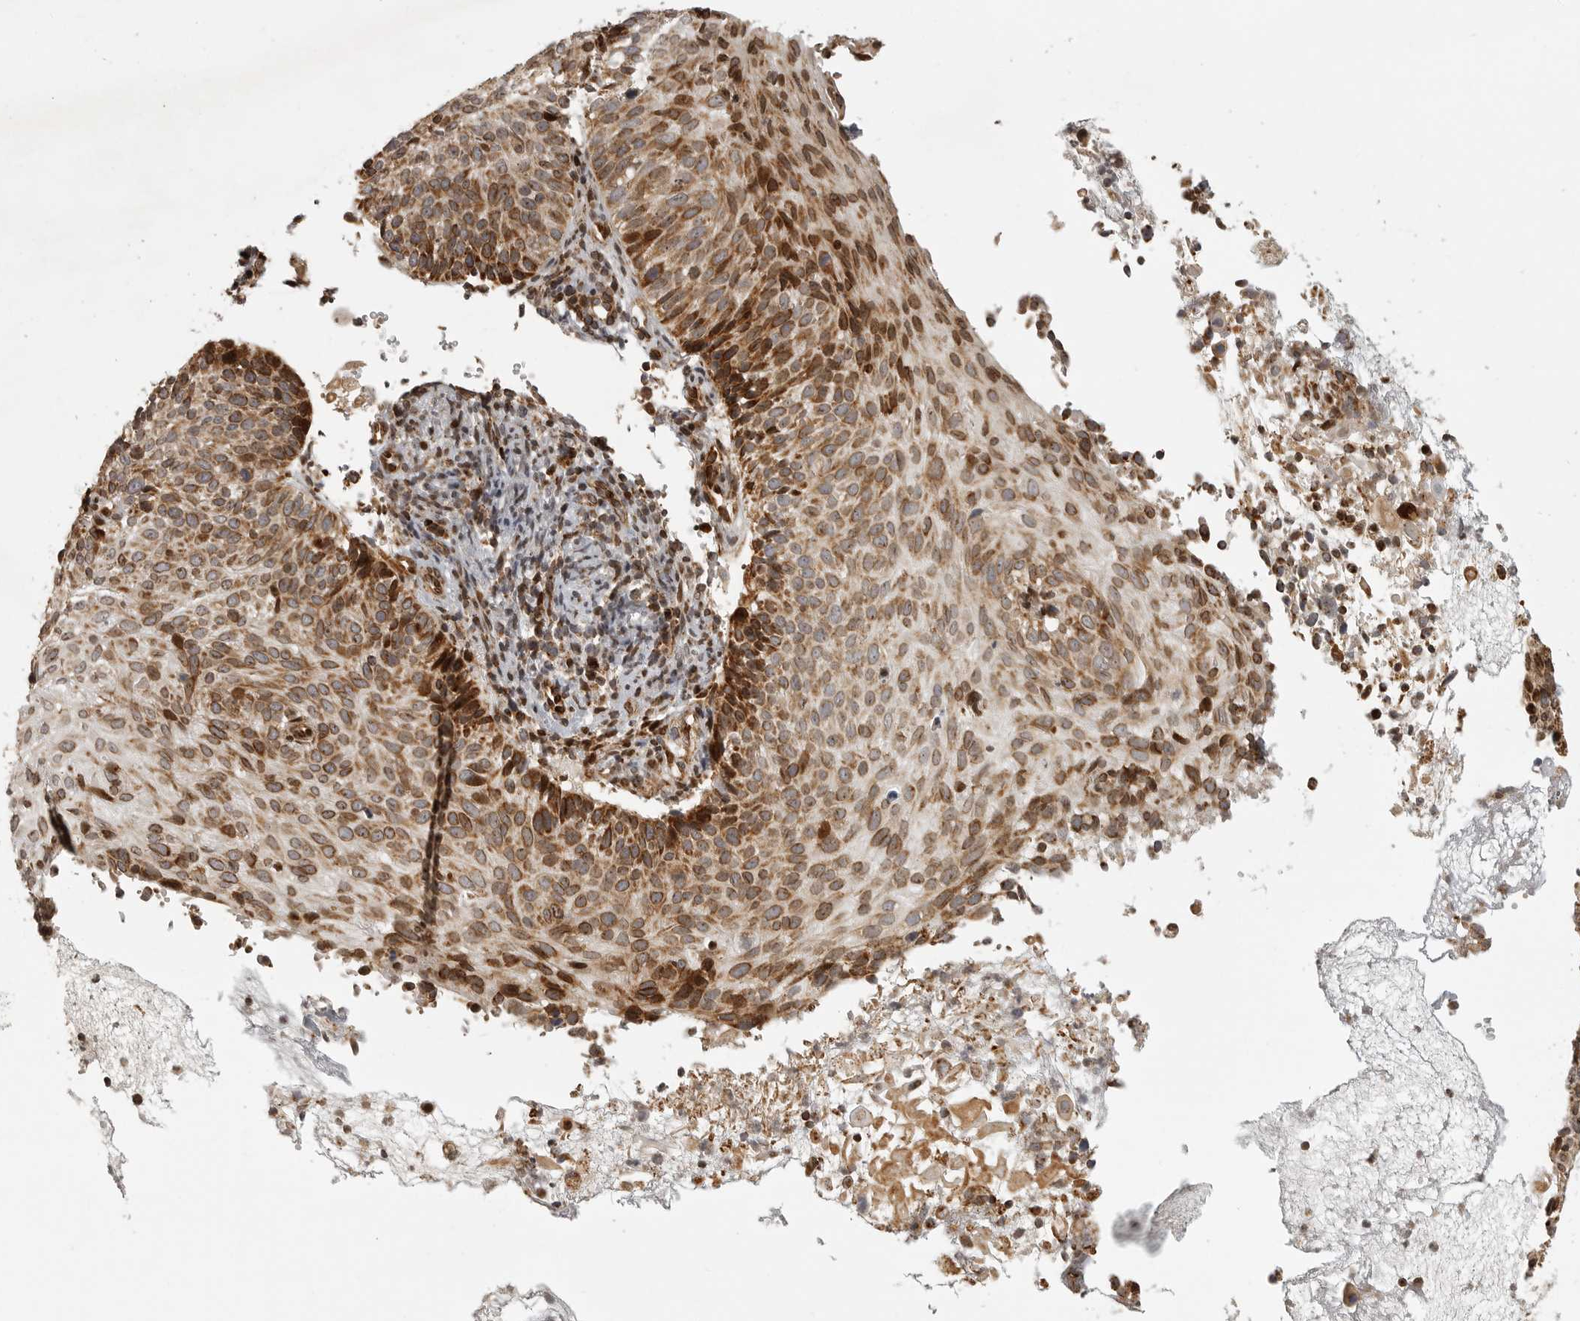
{"staining": {"intensity": "moderate", "quantity": ">75%", "location": "cytoplasmic/membranous,nuclear"}, "tissue": "cervical cancer", "cell_type": "Tumor cells", "image_type": "cancer", "snomed": [{"axis": "morphology", "description": "Squamous cell carcinoma, NOS"}, {"axis": "topography", "description": "Cervix"}], "caption": "Immunohistochemistry (IHC) of cervical squamous cell carcinoma exhibits medium levels of moderate cytoplasmic/membranous and nuclear expression in about >75% of tumor cells.", "gene": "NARS2", "patient": {"sex": "female", "age": 74}}